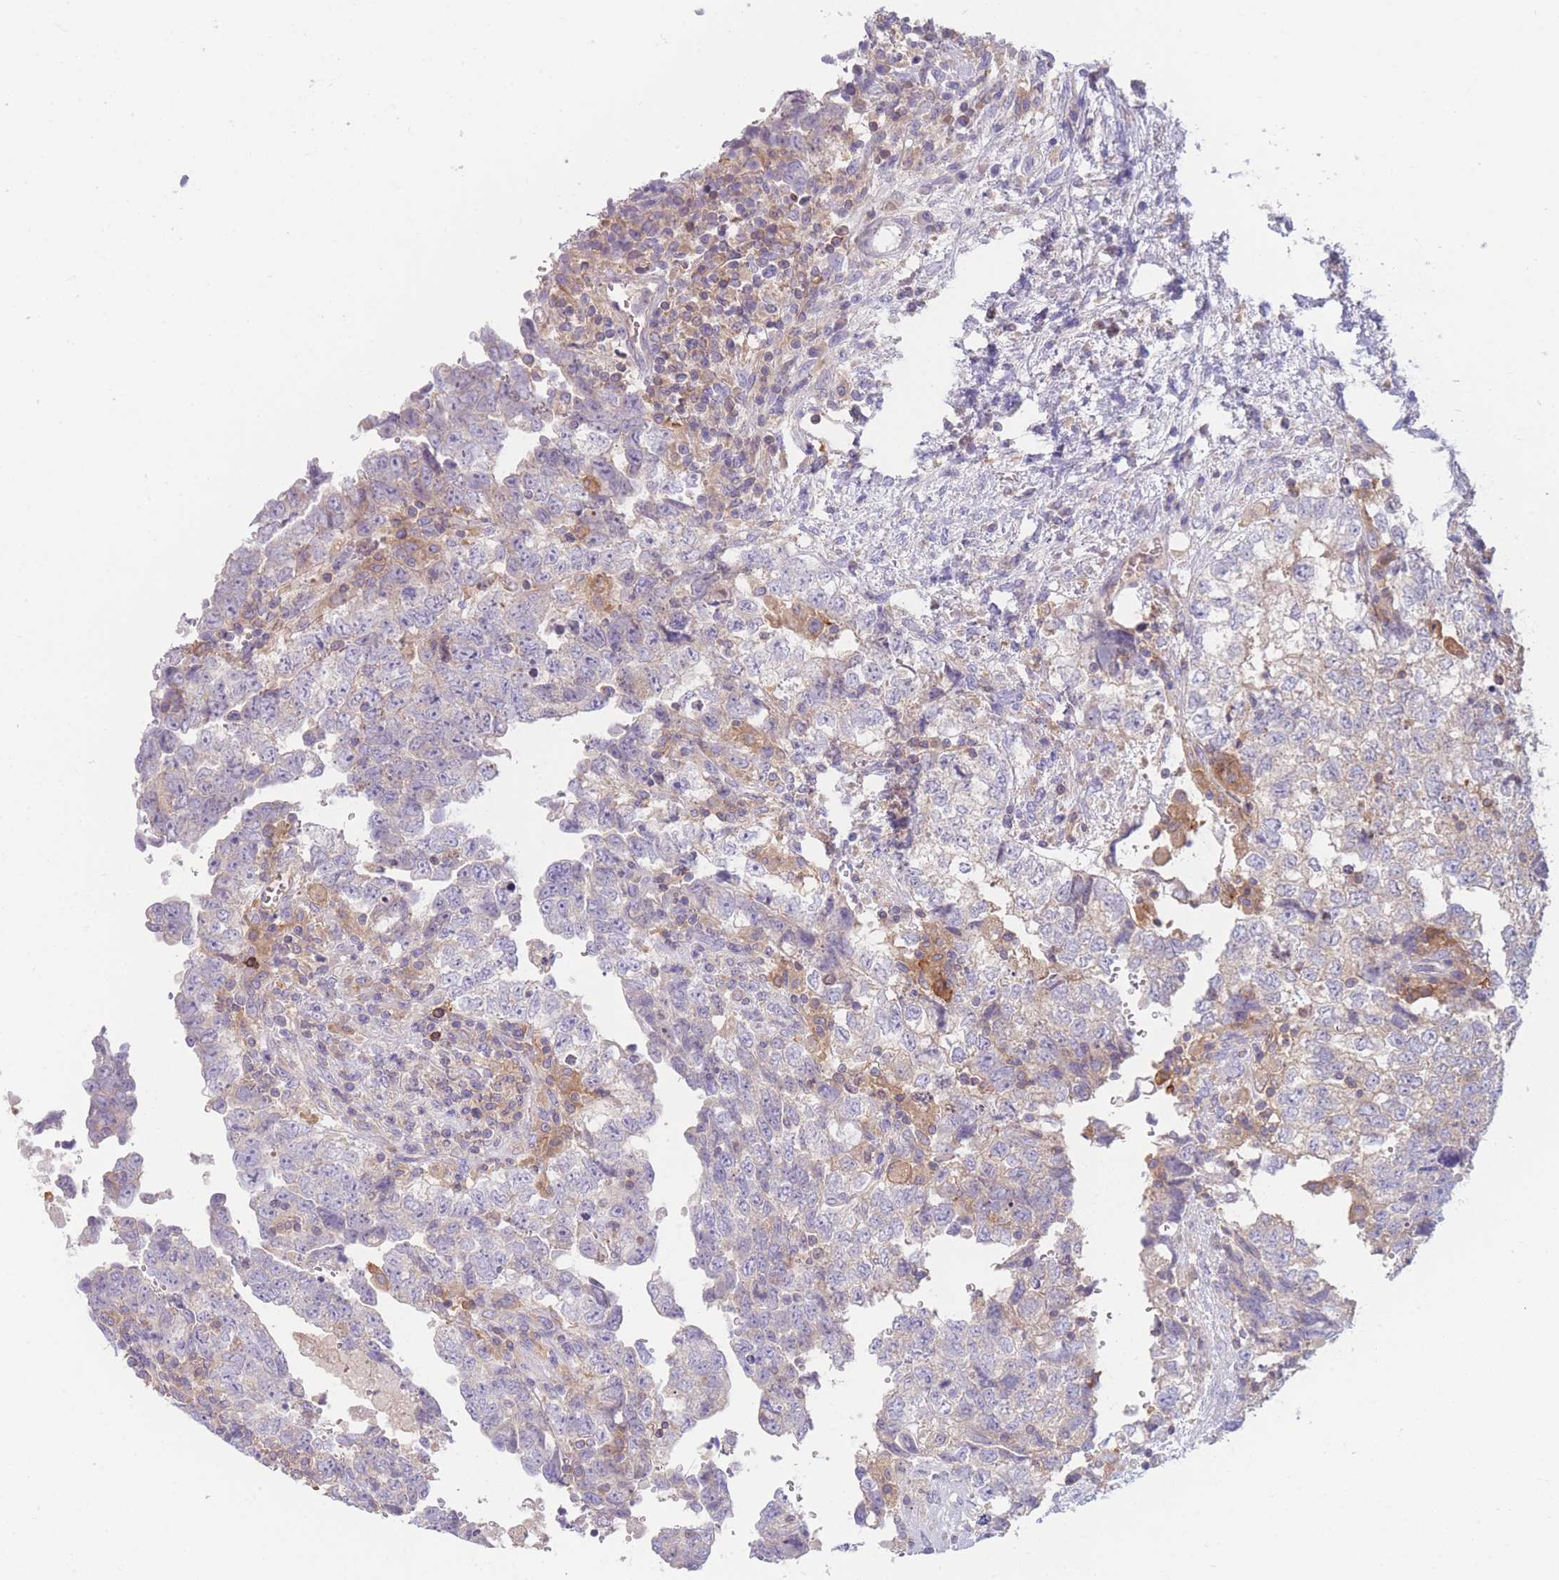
{"staining": {"intensity": "negative", "quantity": "none", "location": "none"}, "tissue": "testis cancer", "cell_type": "Tumor cells", "image_type": "cancer", "snomed": [{"axis": "morphology", "description": "Carcinoma, Embryonal, NOS"}, {"axis": "topography", "description": "Testis"}], "caption": "IHC image of human testis cancer (embryonal carcinoma) stained for a protein (brown), which reveals no positivity in tumor cells.", "gene": "ST3GAL4", "patient": {"sex": "male", "age": 37}}